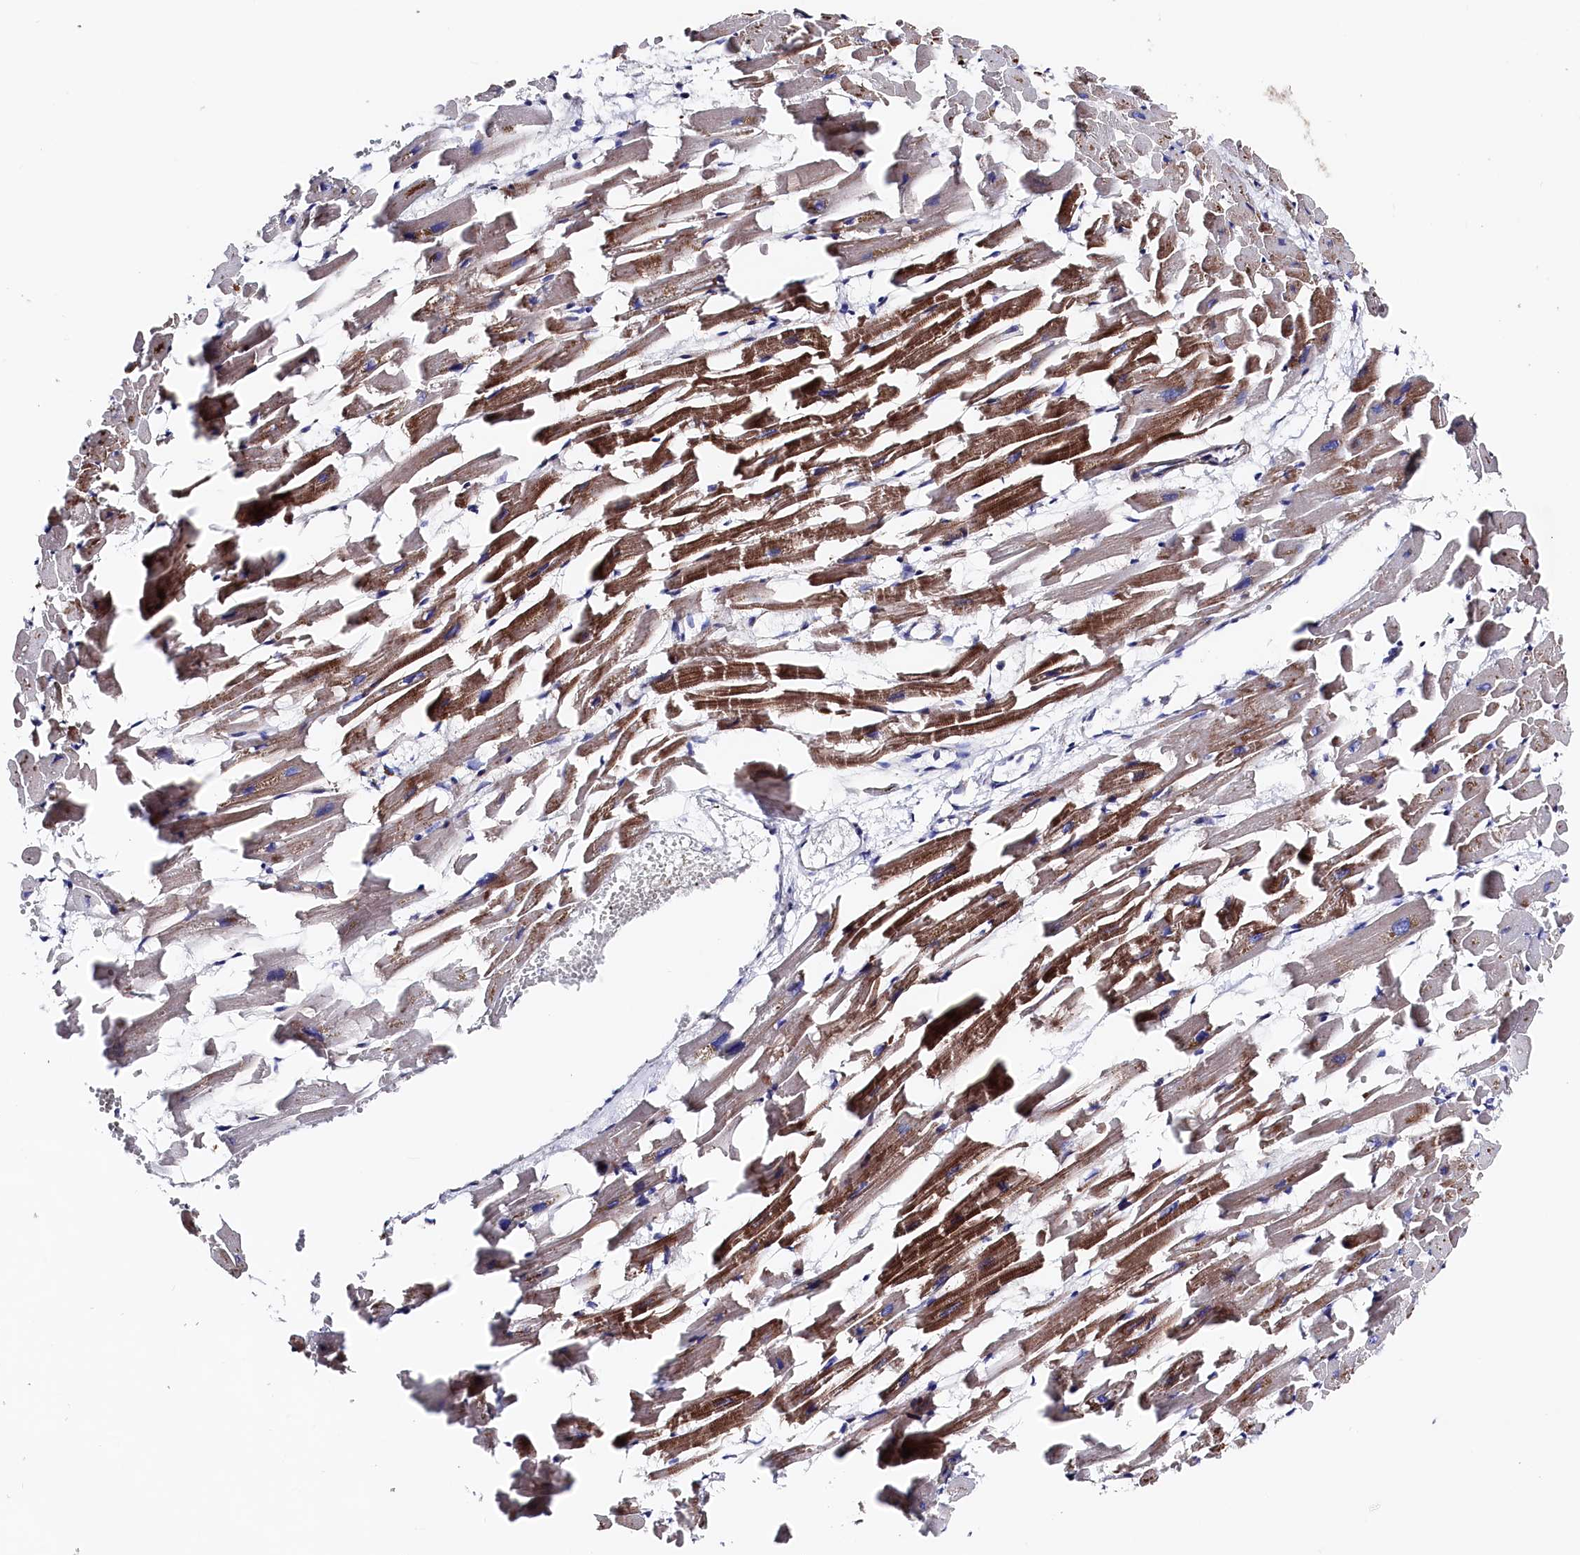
{"staining": {"intensity": "moderate", "quantity": ">75%", "location": "cytoplasmic/membranous"}, "tissue": "heart muscle", "cell_type": "Cardiomyocytes", "image_type": "normal", "snomed": [{"axis": "morphology", "description": "Normal tissue, NOS"}, {"axis": "topography", "description": "Heart"}], "caption": "IHC of benign heart muscle displays medium levels of moderate cytoplasmic/membranous positivity in about >75% of cardiomyocytes. (IHC, brightfield microscopy, high magnification).", "gene": "WNT8A", "patient": {"sex": "female", "age": 64}}